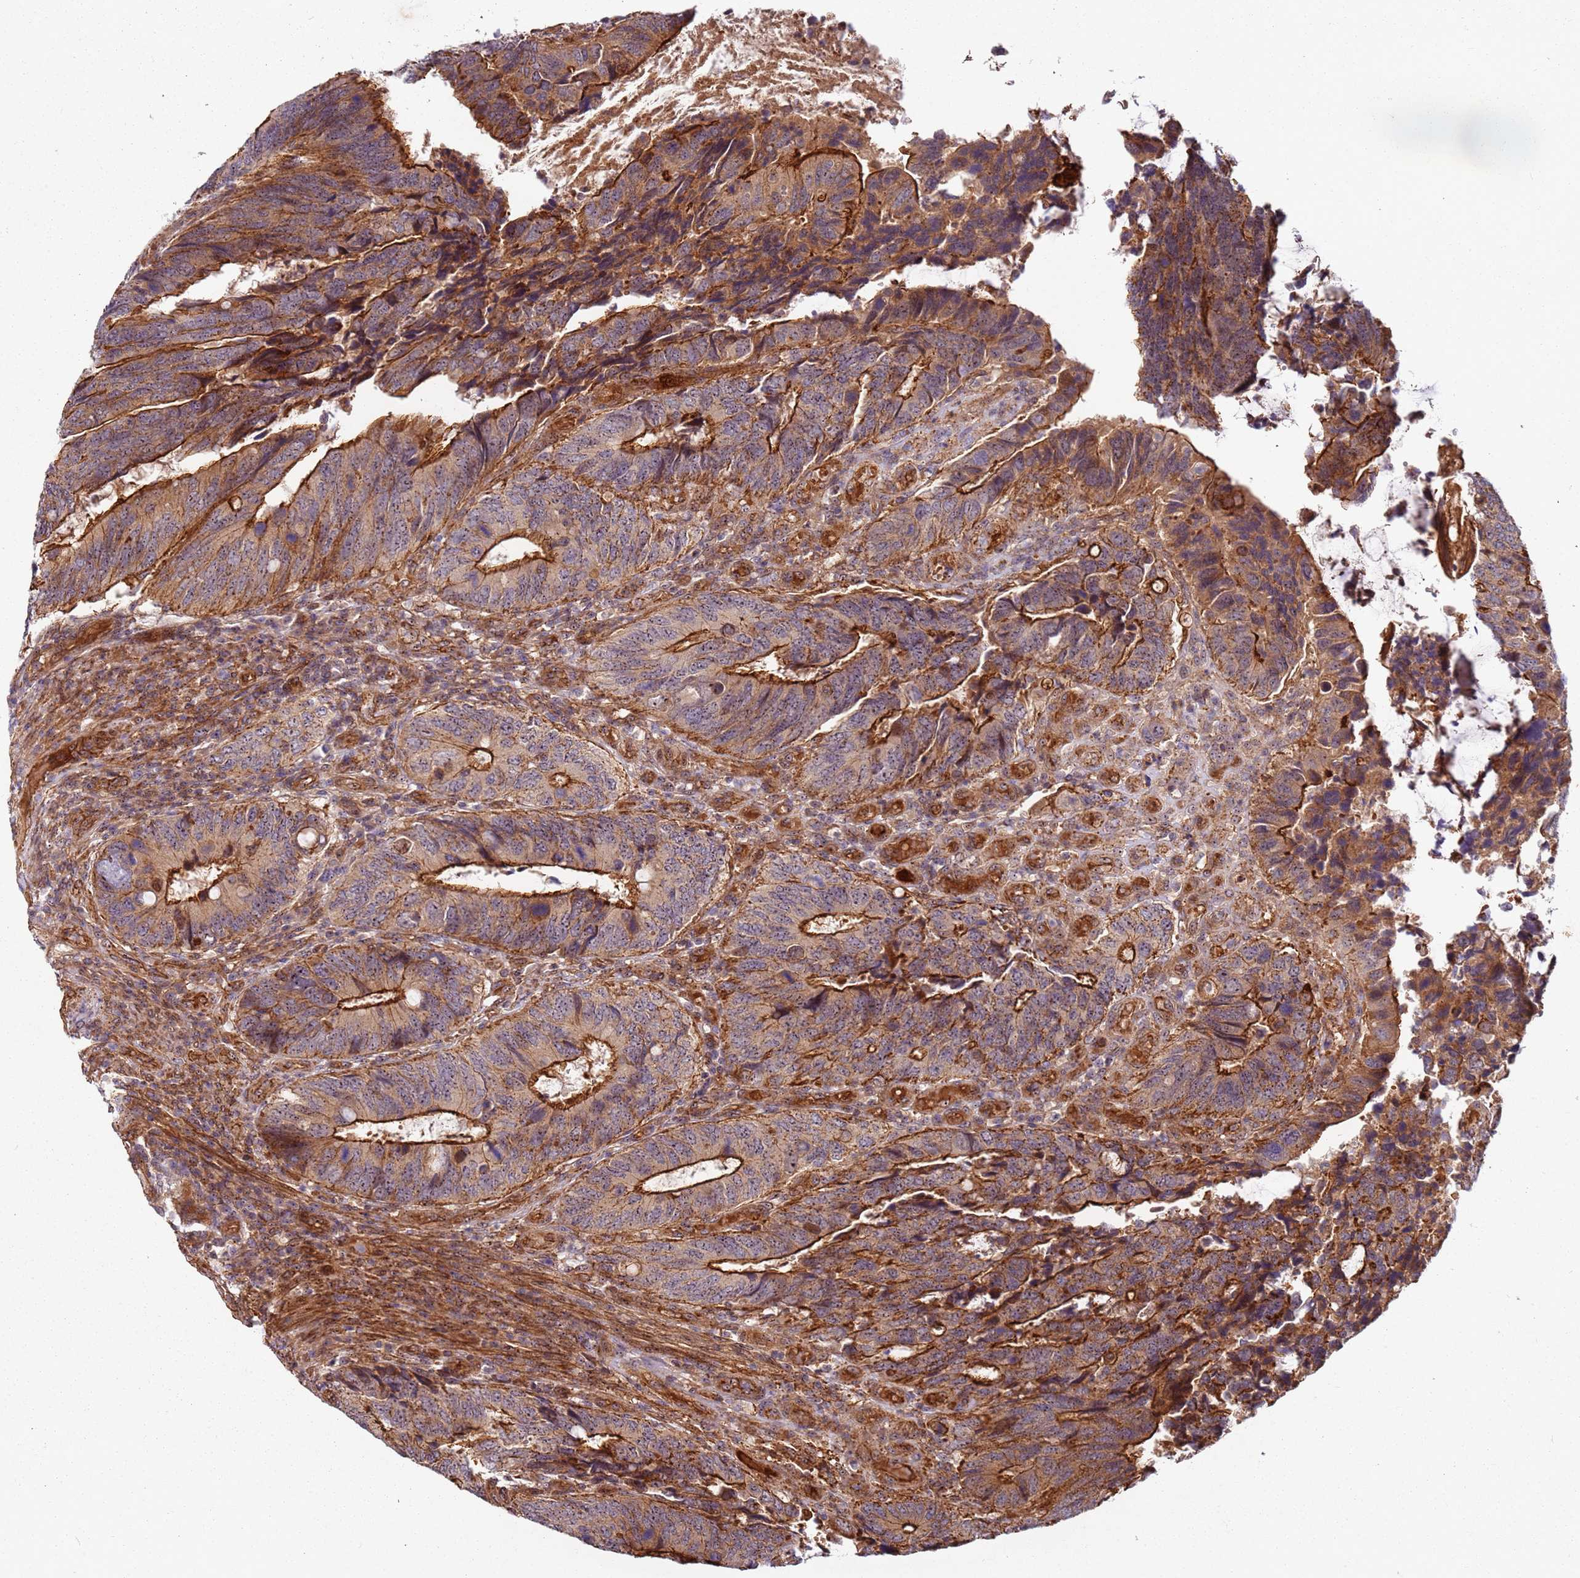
{"staining": {"intensity": "strong", "quantity": "25%-75%", "location": "cytoplasmic/membranous"}, "tissue": "colorectal cancer", "cell_type": "Tumor cells", "image_type": "cancer", "snomed": [{"axis": "morphology", "description": "Adenocarcinoma, NOS"}, {"axis": "topography", "description": "Colon"}], "caption": "Strong cytoplasmic/membranous protein staining is present in approximately 25%-75% of tumor cells in colorectal cancer. The staining was performed using DAB (3,3'-diaminobenzidine) to visualize the protein expression in brown, while the nuclei were stained in blue with hematoxylin (Magnification: 20x).", "gene": "C2CD4B", "patient": {"sex": "male", "age": 87}}